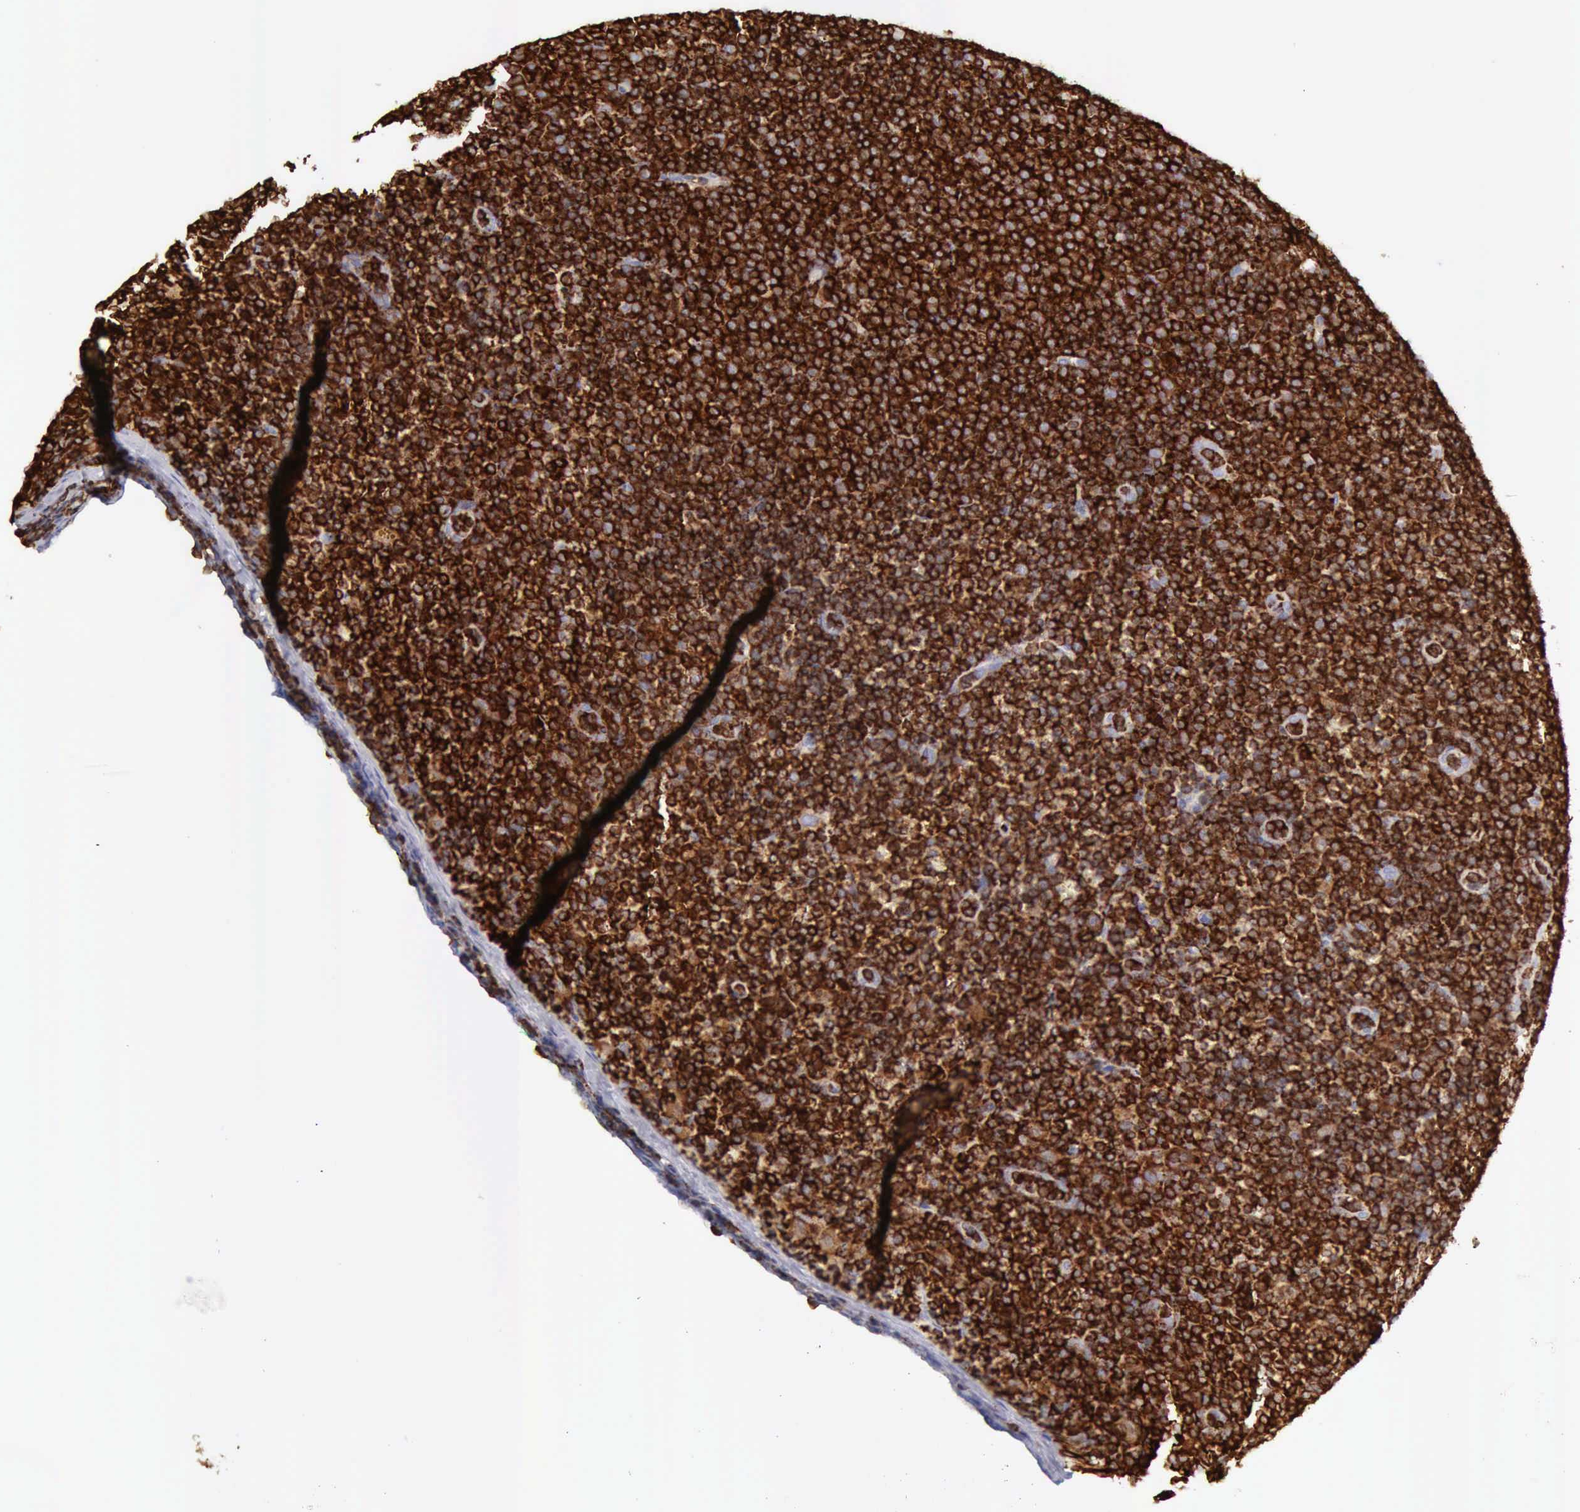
{"staining": {"intensity": "strong", "quantity": ">75%", "location": "cytoplasmic/membranous"}, "tissue": "lymphoma", "cell_type": "Tumor cells", "image_type": "cancer", "snomed": [{"axis": "morphology", "description": "Malignant lymphoma, non-Hodgkin's type, Low grade"}, {"axis": "topography", "description": "Lymph node"}], "caption": "Lymphoma stained for a protein (brown) exhibits strong cytoplasmic/membranous positive expression in approximately >75% of tumor cells.", "gene": "ARHGAP4", "patient": {"sex": "male", "age": 50}}